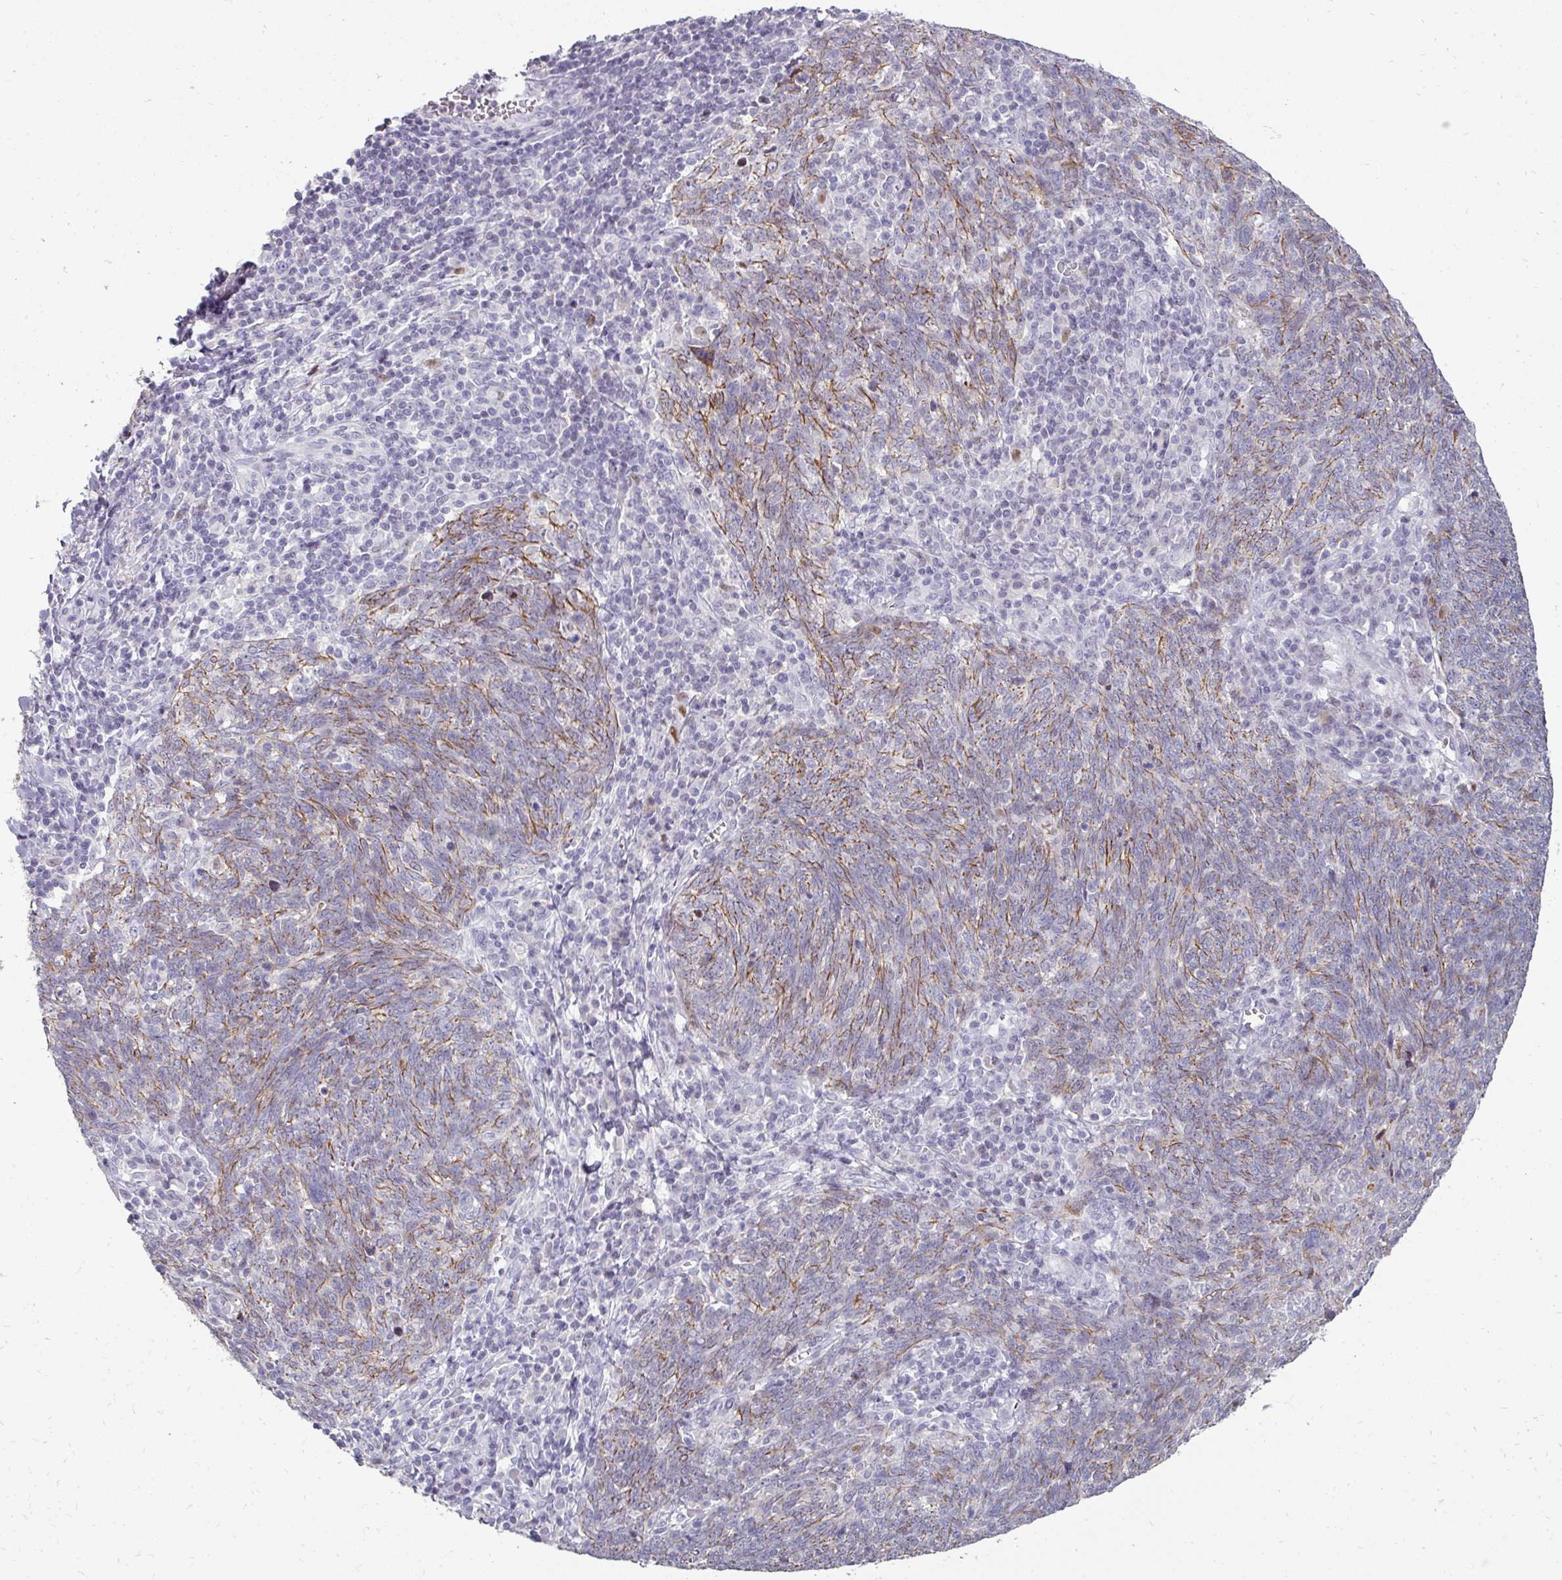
{"staining": {"intensity": "moderate", "quantity": "25%-75%", "location": "cytoplasmic/membranous"}, "tissue": "lung cancer", "cell_type": "Tumor cells", "image_type": "cancer", "snomed": [{"axis": "morphology", "description": "Squamous cell carcinoma, NOS"}, {"axis": "topography", "description": "Lung"}], "caption": "Protein expression analysis of human lung cancer (squamous cell carcinoma) reveals moderate cytoplasmic/membranous expression in approximately 25%-75% of tumor cells.", "gene": "GTF2H3", "patient": {"sex": "female", "age": 72}}